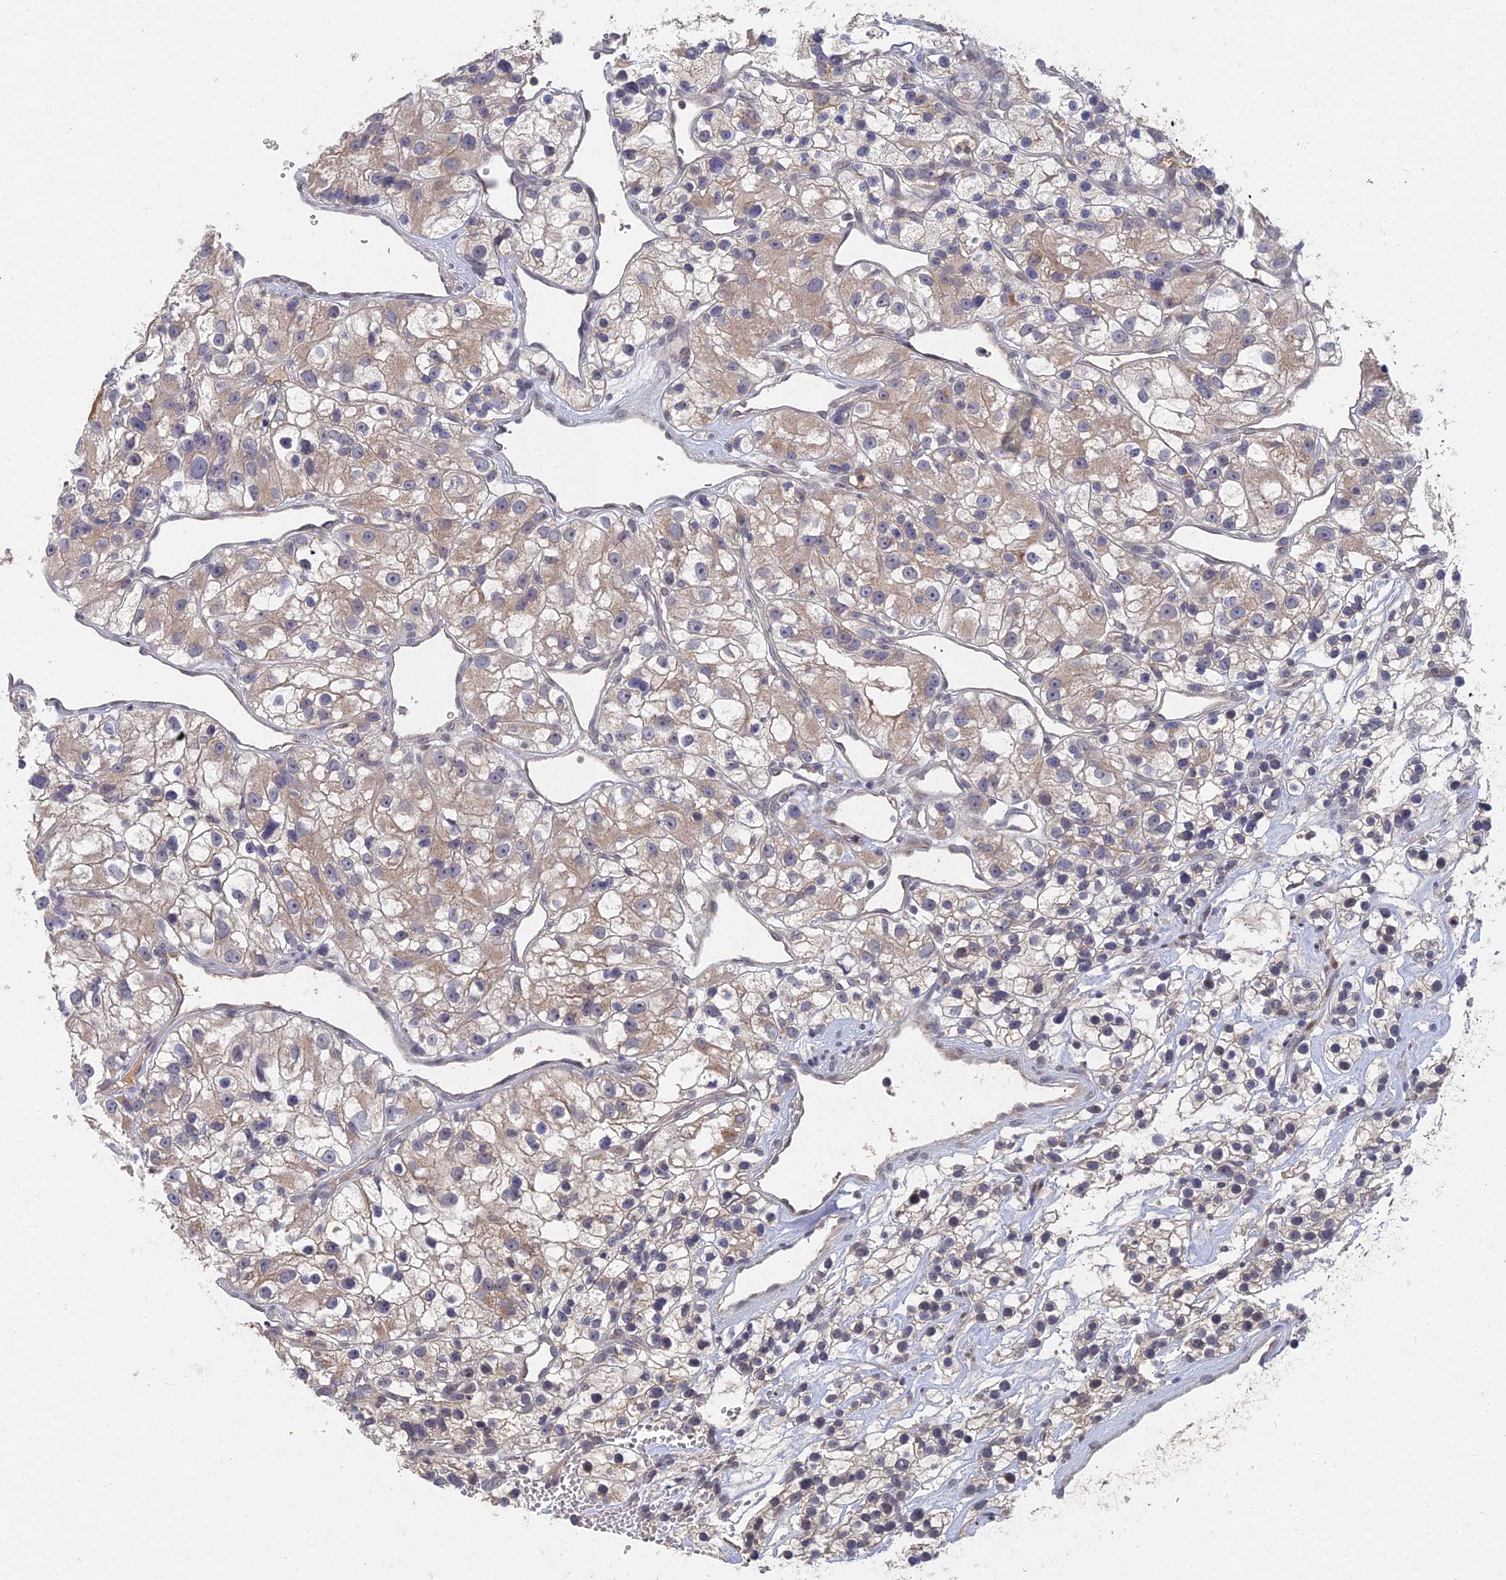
{"staining": {"intensity": "moderate", "quantity": "25%-75%", "location": "cytoplasmic/membranous"}, "tissue": "renal cancer", "cell_type": "Tumor cells", "image_type": "cancer", "snomed": [{"axis": "morphology", "description": "Adenocarcinoma, NOS"}, {"axis": "topography", "description": "Kidney"}], "caption": "IHC (DAB) staining of adenocarcinoma (renal) exhibits moderate cytoplasmic/membranous protein expression in approximately 25%-75% of tumor cells. (IHC, brightfield microscopy, high magnification).", "gene": "GNA15", "patient": {"sex": "female", "age": 57}}